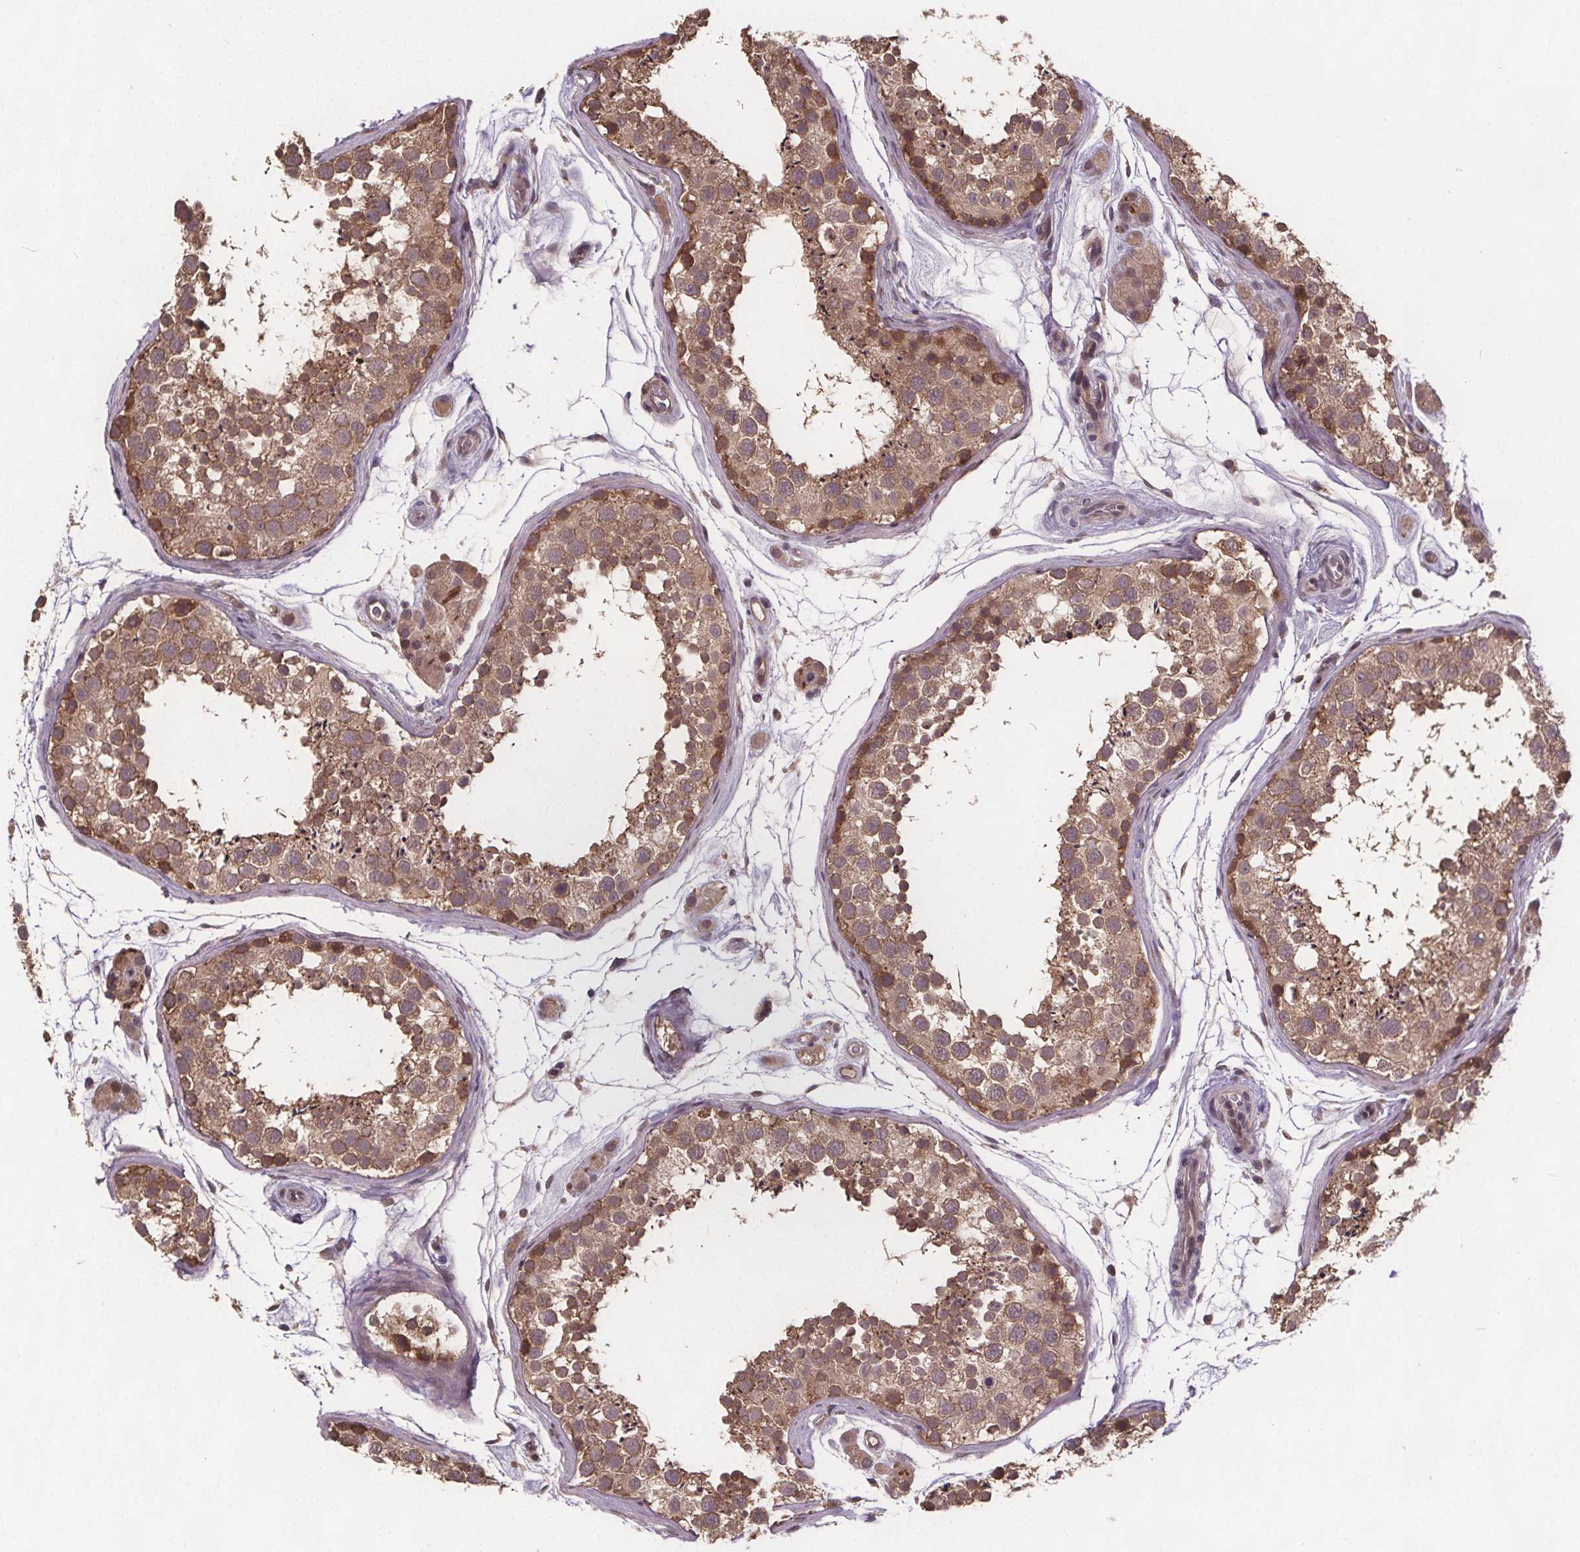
{"staining": {"intensity": "moderate", "quantity": ">75%", "location": "cytoplasmic/membranous"}, "tissue": "testis", "cell_type": "Cells in seminiferous ducts", "image_type": "normal", "snomed": [{"axis": "morphology", "description": "Normal tissue, NOS"}, {"axis": "topography", "description": "Testis"}], "caption": "Protein expression analysis of benign human testis reveals moderate cytoplasmic/membranous staining in approximately >75% of cells in seminiferous ducts.", "gene": "USP9X", "patient": {"sex": "male", "age": 41}}